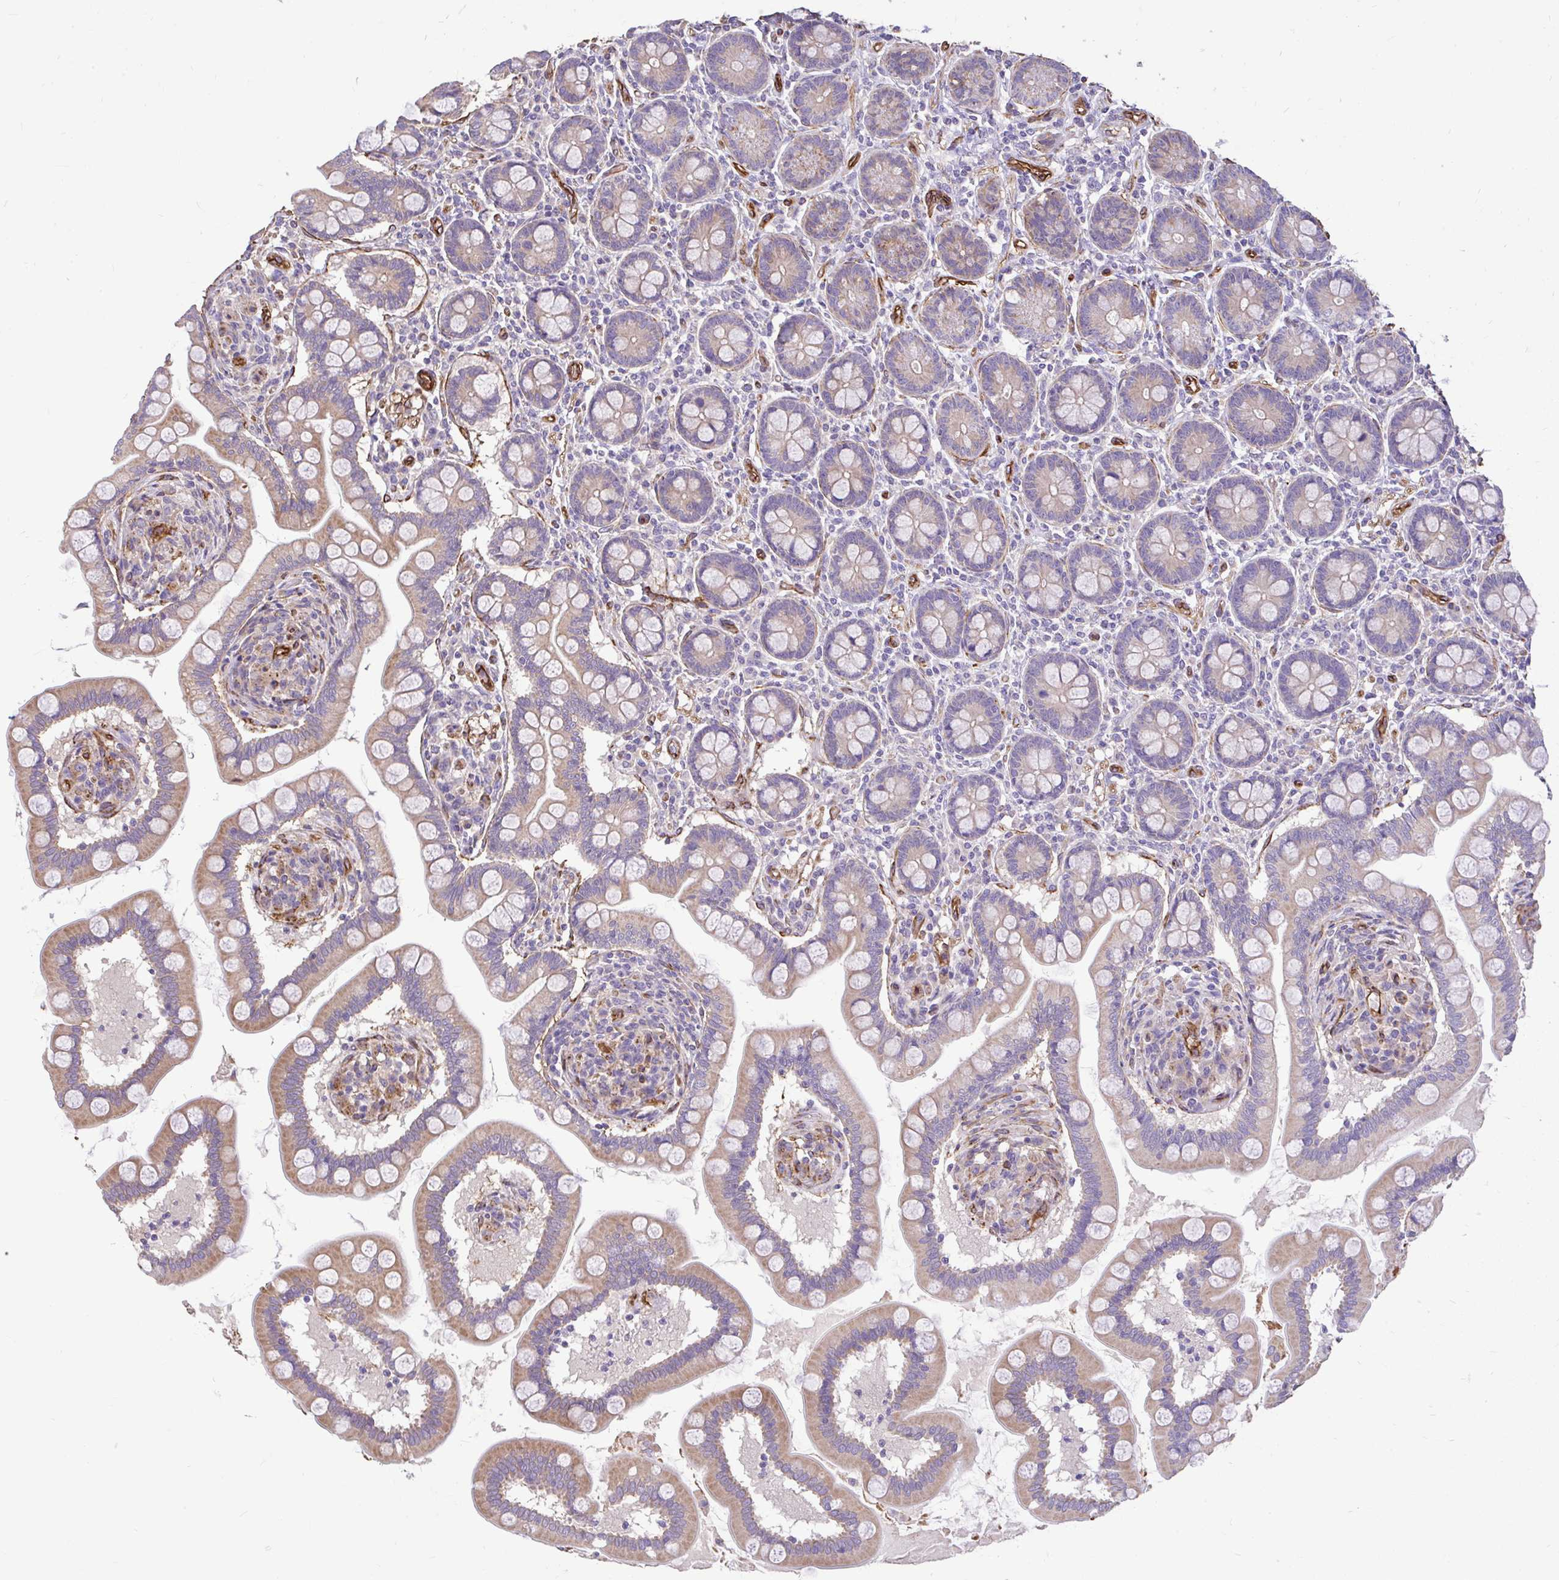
{"staining": {"intensity": "moderate", "quantity": ">75%", "location": "cytoplasmic/membranous"}, "tissue": "small intestine", "cell_type": "Glandular cells", "image_type": "normal", "snomed": [{"axis": "morphology", "description": "Normal tissue, NOS"}, {"axis": "topography", "description": "Small intestine"}], "caption": "Moderate cytoplasmic/membranous protein expression is appreciated in about >75% of glandular cells in small intestine.", "gene": "PTPRK", "patient": {"sex": "female", "age": 64}}